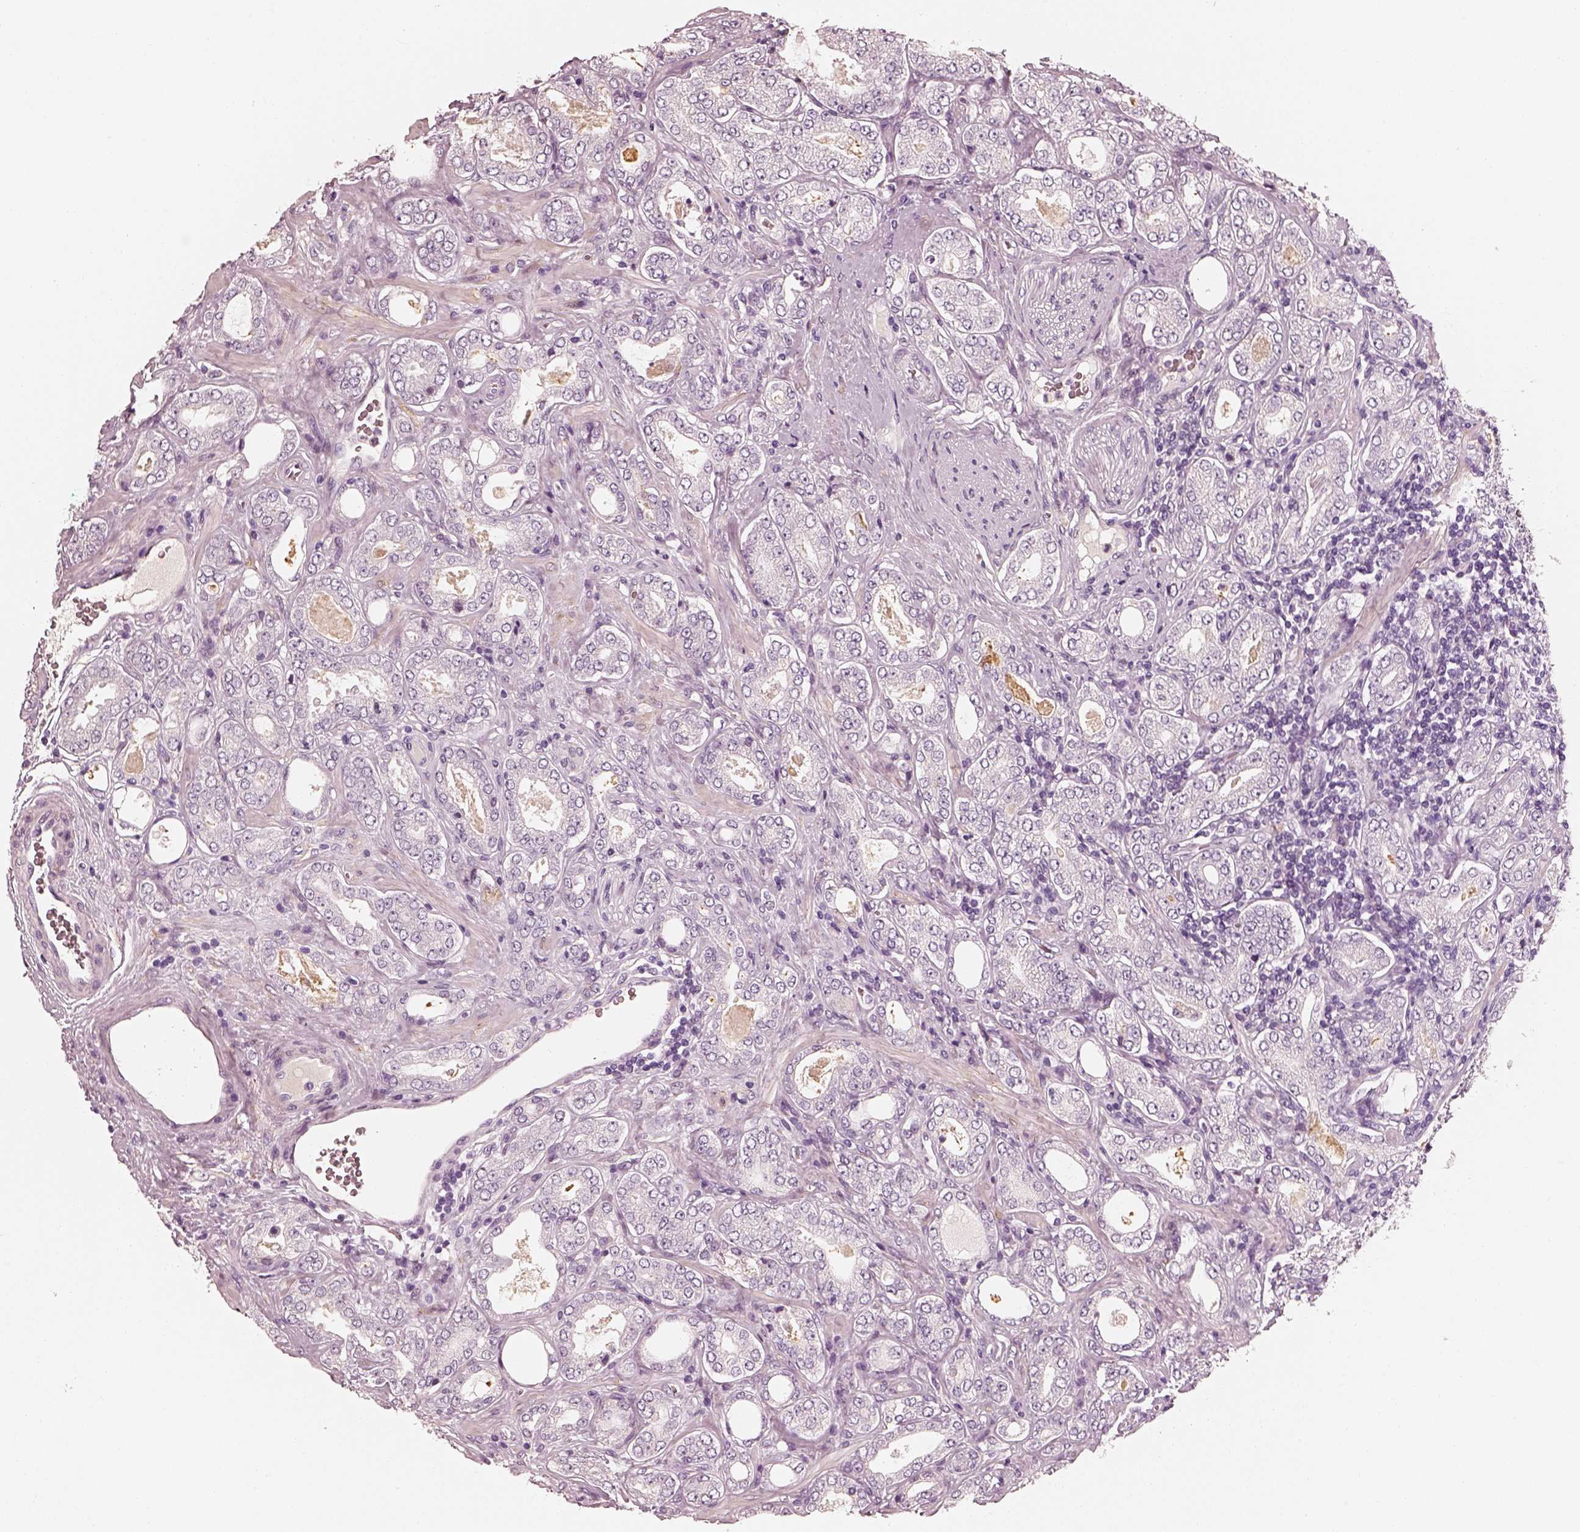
{"staining": {"intensity": "negative", "quantity": "none", "location": "none"}, "tissue": "prostate cancer", "cell_type": "Tumor cells", "image_type": "cancer", "snomed": [{"axis": "morphology", "description": "Adenocarcinoma, NOS"}, {"axis": "topography", "description": "Prostate"}], "caption": "Protein analysis of prostate cancer (adenocarcinoma) shows no significant staining in tumor cells.", "gene": "RS1", "patient": {"sex": "male", "age": 64}}